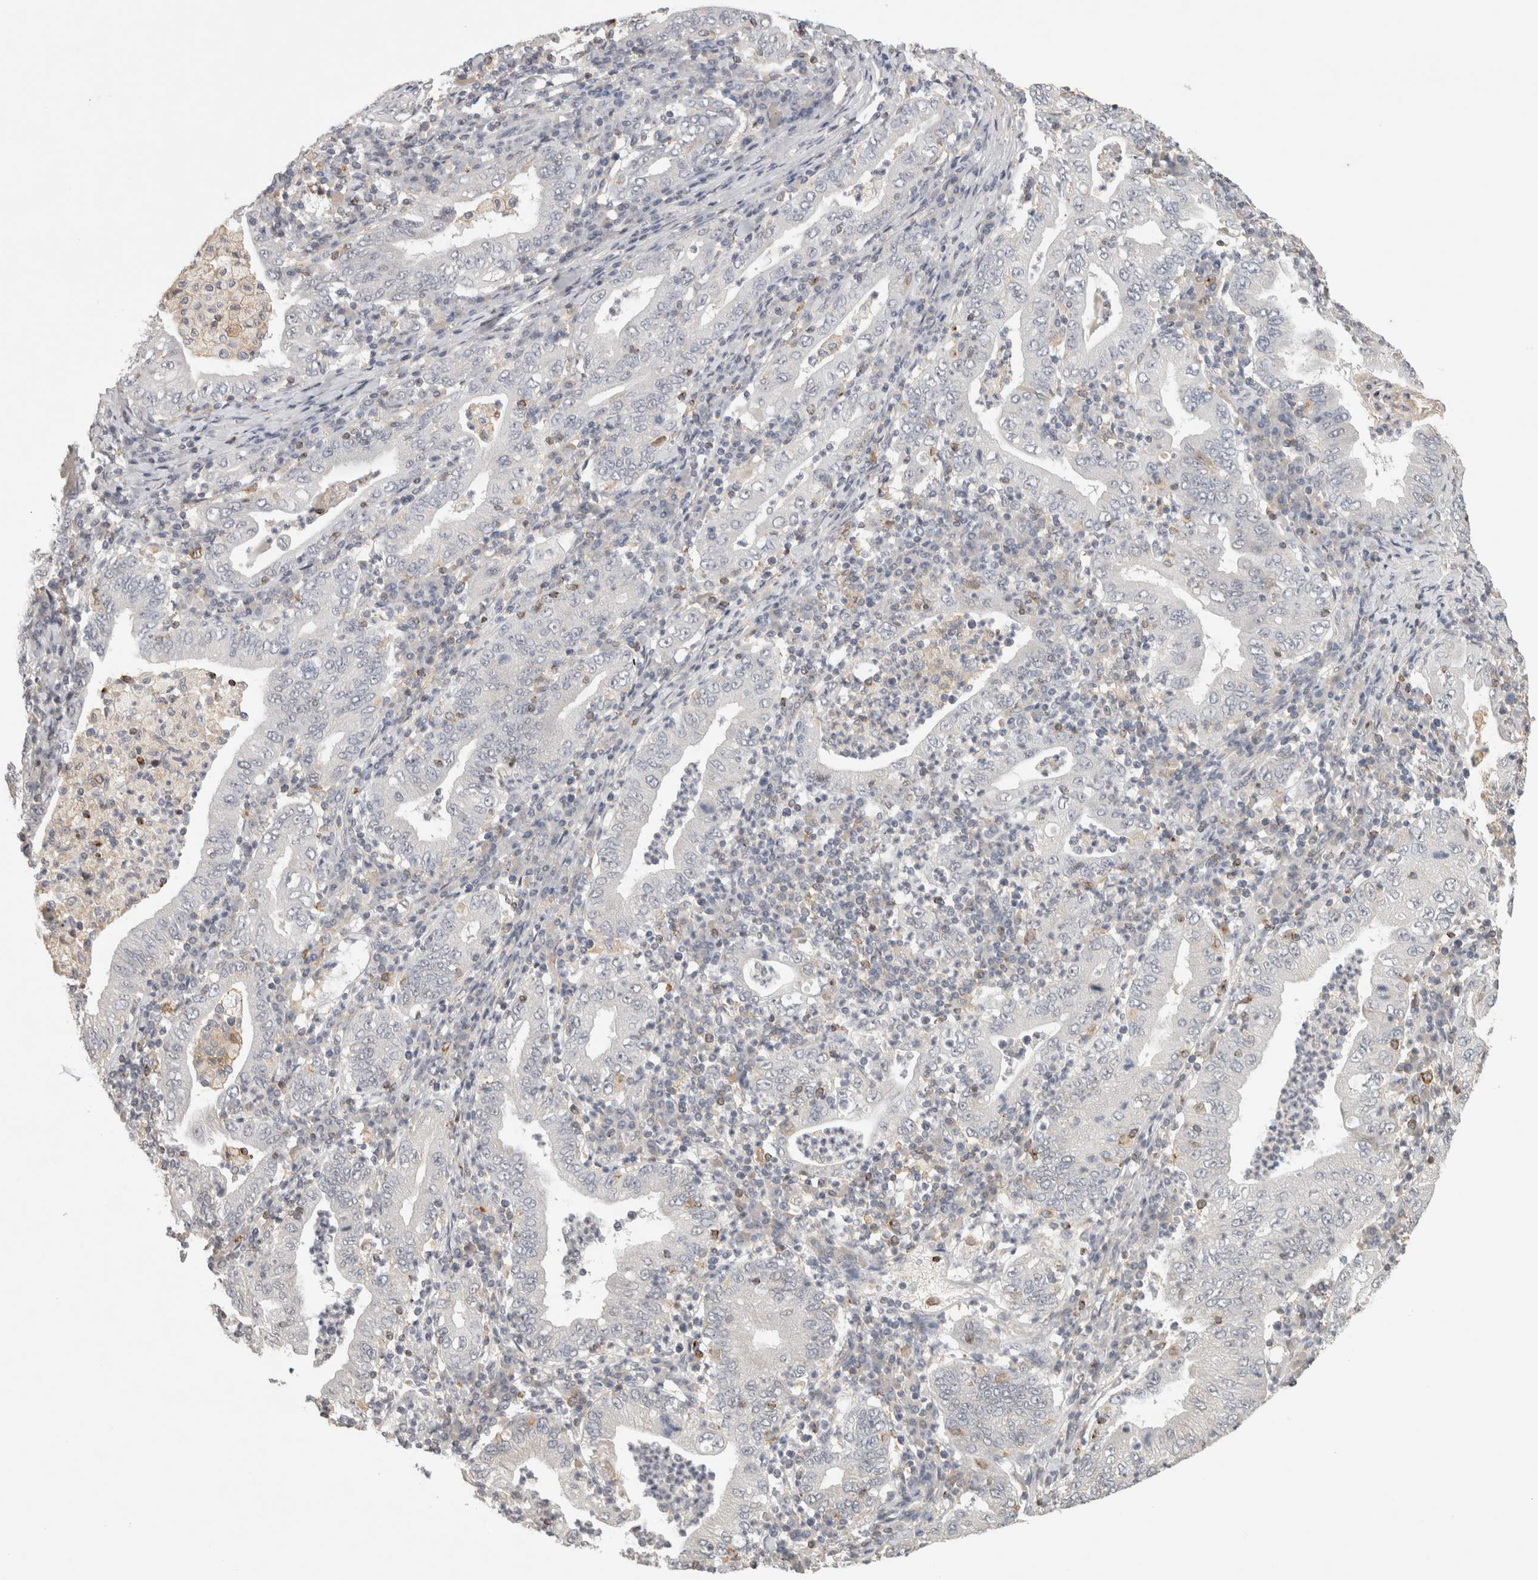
{"staining": {"intensity": "negative", "quantity": "none", "location": "none"}, "tissue": "stomach cancer", "cell_type": "Tumor cells", "image_type": "cancer", "snomed": [{"axis": "morphology", "description": "Normal tissue, NOS"}, {"axis": "morphology", "description": "Adenocarcinoma, NOS"}, {"axis": "topography", "description": "Esophagus"}, {"axis": "topography", "description": "Stomach, upper"}, {"axis": "topography", "description": "Peripheral nerve tissue"}], "caption": "Stomach adenocarcinoma was stained to show a protein in brown. There is no significant staining in tumor cells. (IHC, brightfield microscopy, high magnification).", "gene": "HAVCR2", "patient": {"sex": "male", "age": 62}}